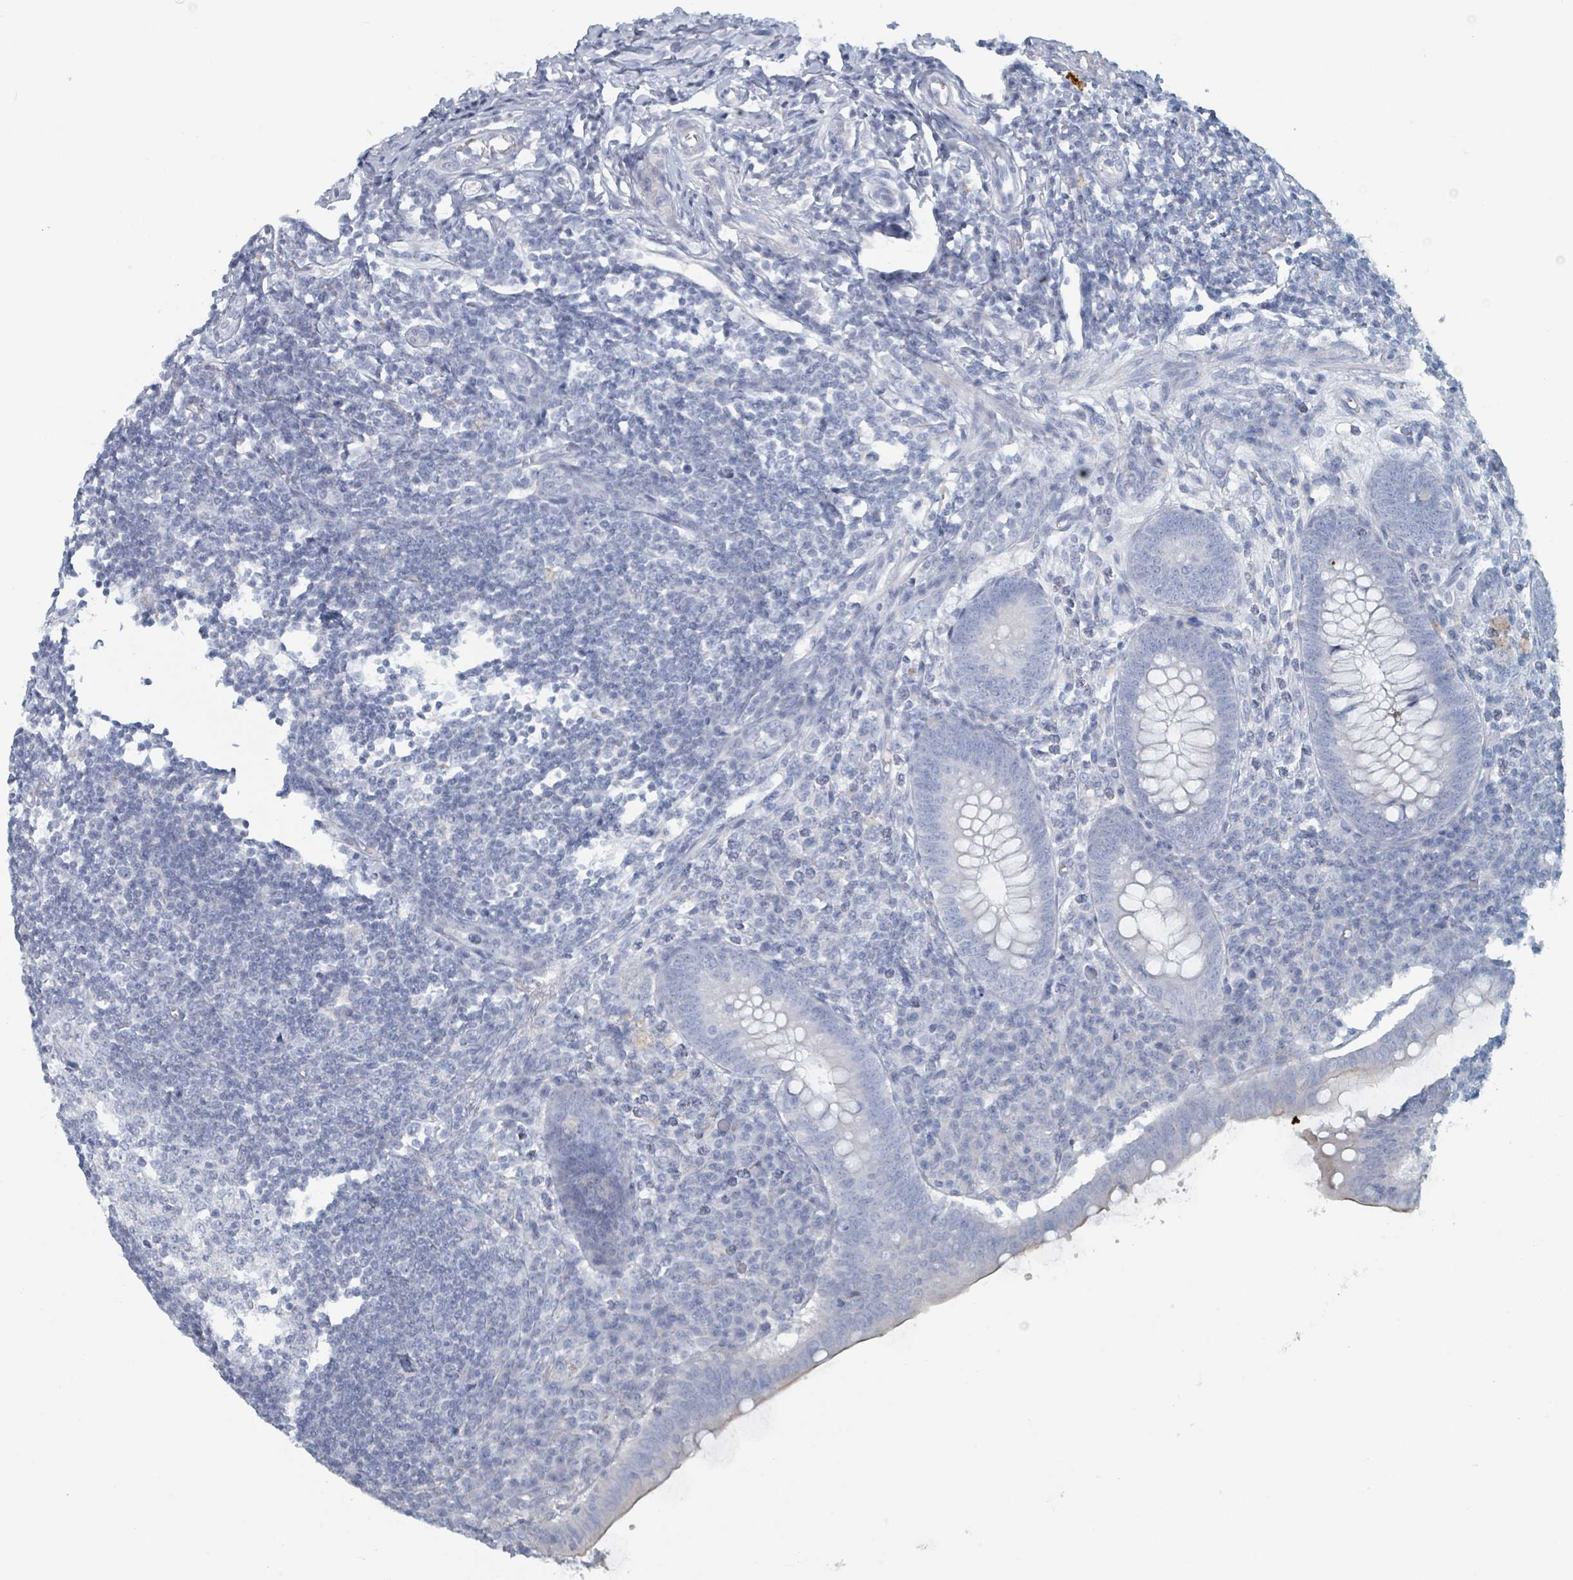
{"staining": {"intensity": "negative", "quantity": "none", "location": "none"}, "tissue": "appendix", "cell_type": "Glandular cells", "image_type": "normal", "snomed": [{"axis": "morphology", "description": "Normal tissue, NOS"}, {"axis": "topography", "description": "Appendix"}], "caption": "This is an immunohistochemistry photomicrograph of benign human appendix. There is no expression in glandular cells.", "gene": "HEATR5A", "patient": {"sex": "female", "age": 33}}